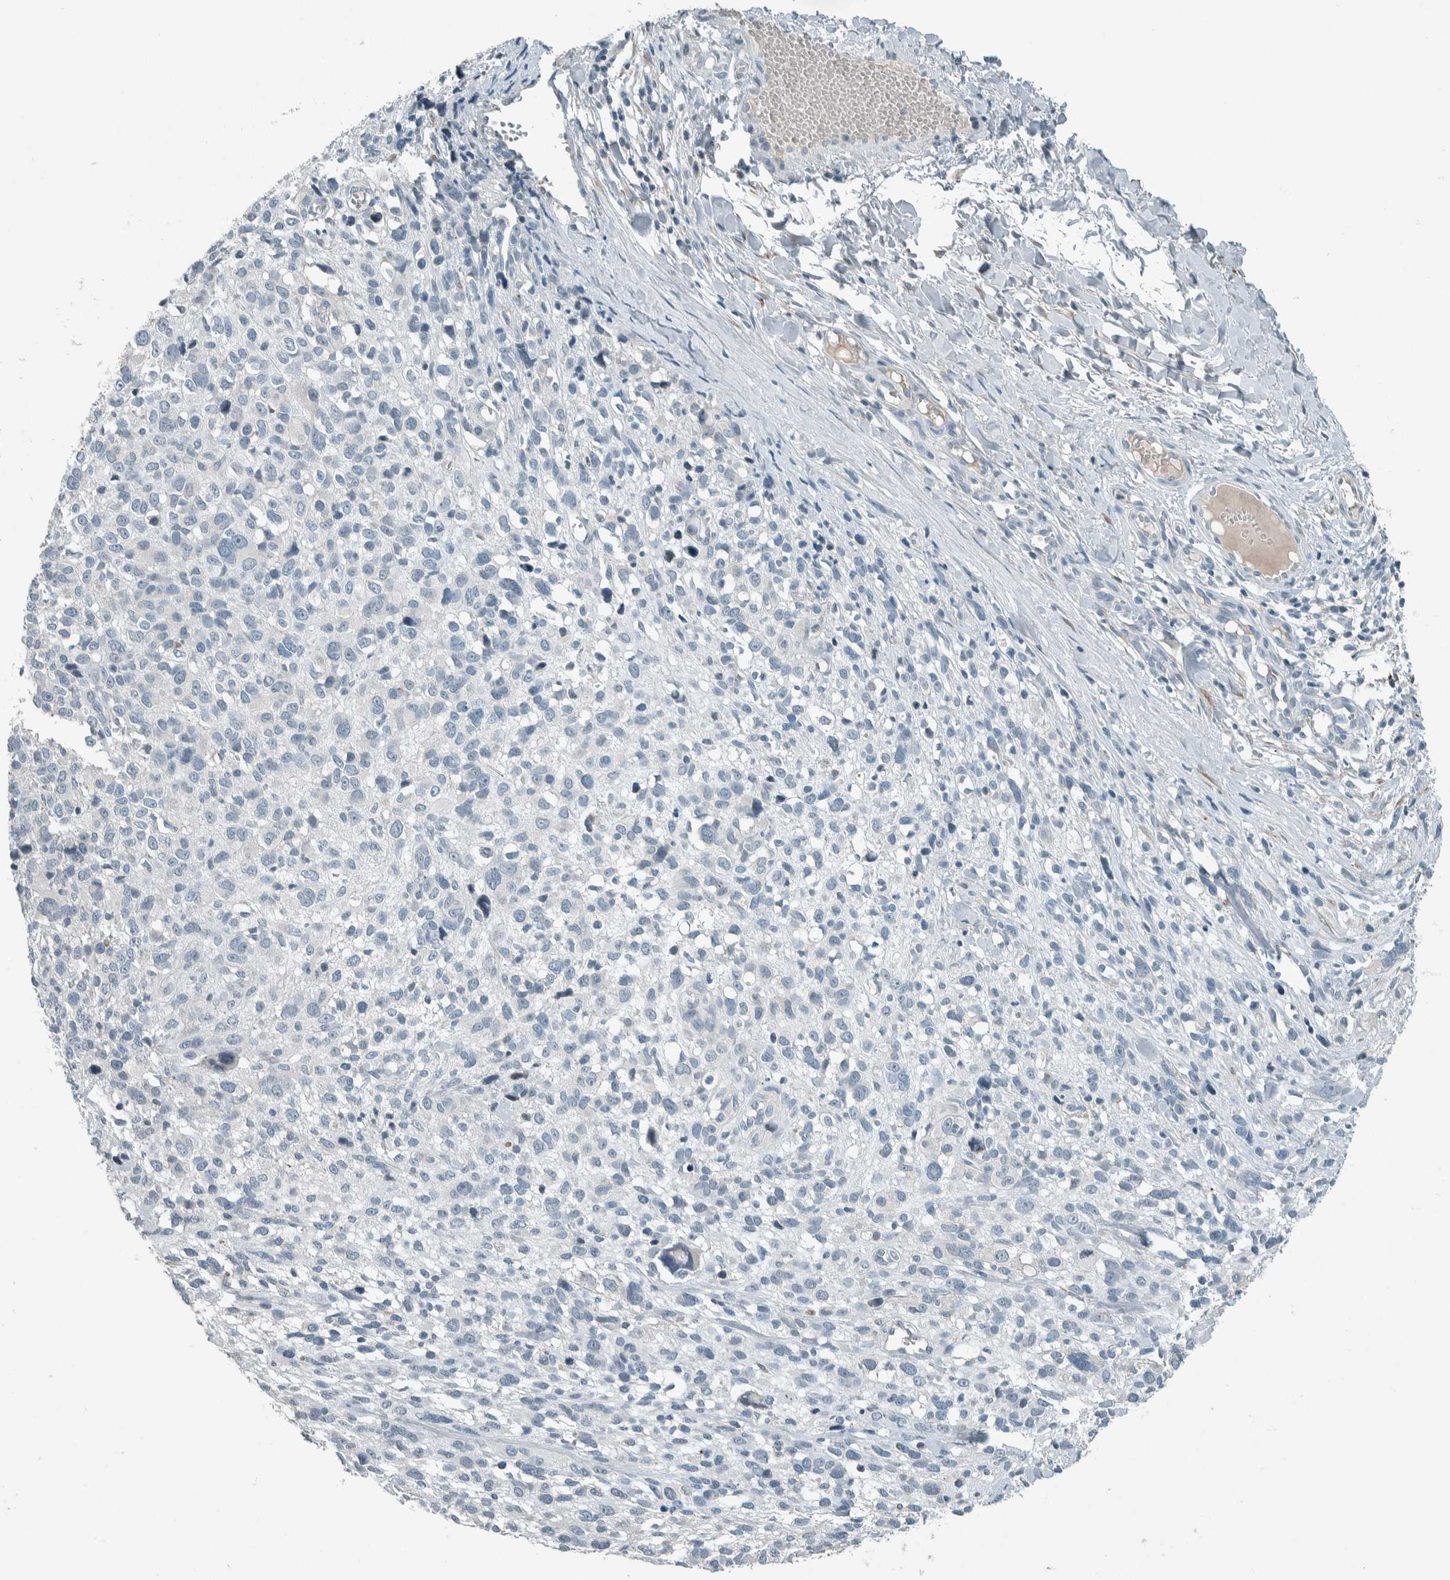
{"staining": {"intensity": "negative", "quantity": "none", "location": "none"}, "tissue": "melanoma", "cell_type": "Tumor cells", "image_type": "cancer", "snomed": [{"axis": "morphology", "description": "Malignant melanoma, NOS"}, {"axis": "topography", "description": "Skin"}], "caption": "Tumor cells show no significant positivity in malignant melanoma. The staining was performed using DAB (3,3'-diaminobenzidine) to visualize the protein expression in brown, while the nuclei were stained in blue with hematoxylin (Magnification: 20x).", "gene": "CERCAM", "patient": {"sex": "female", "age": 55}}